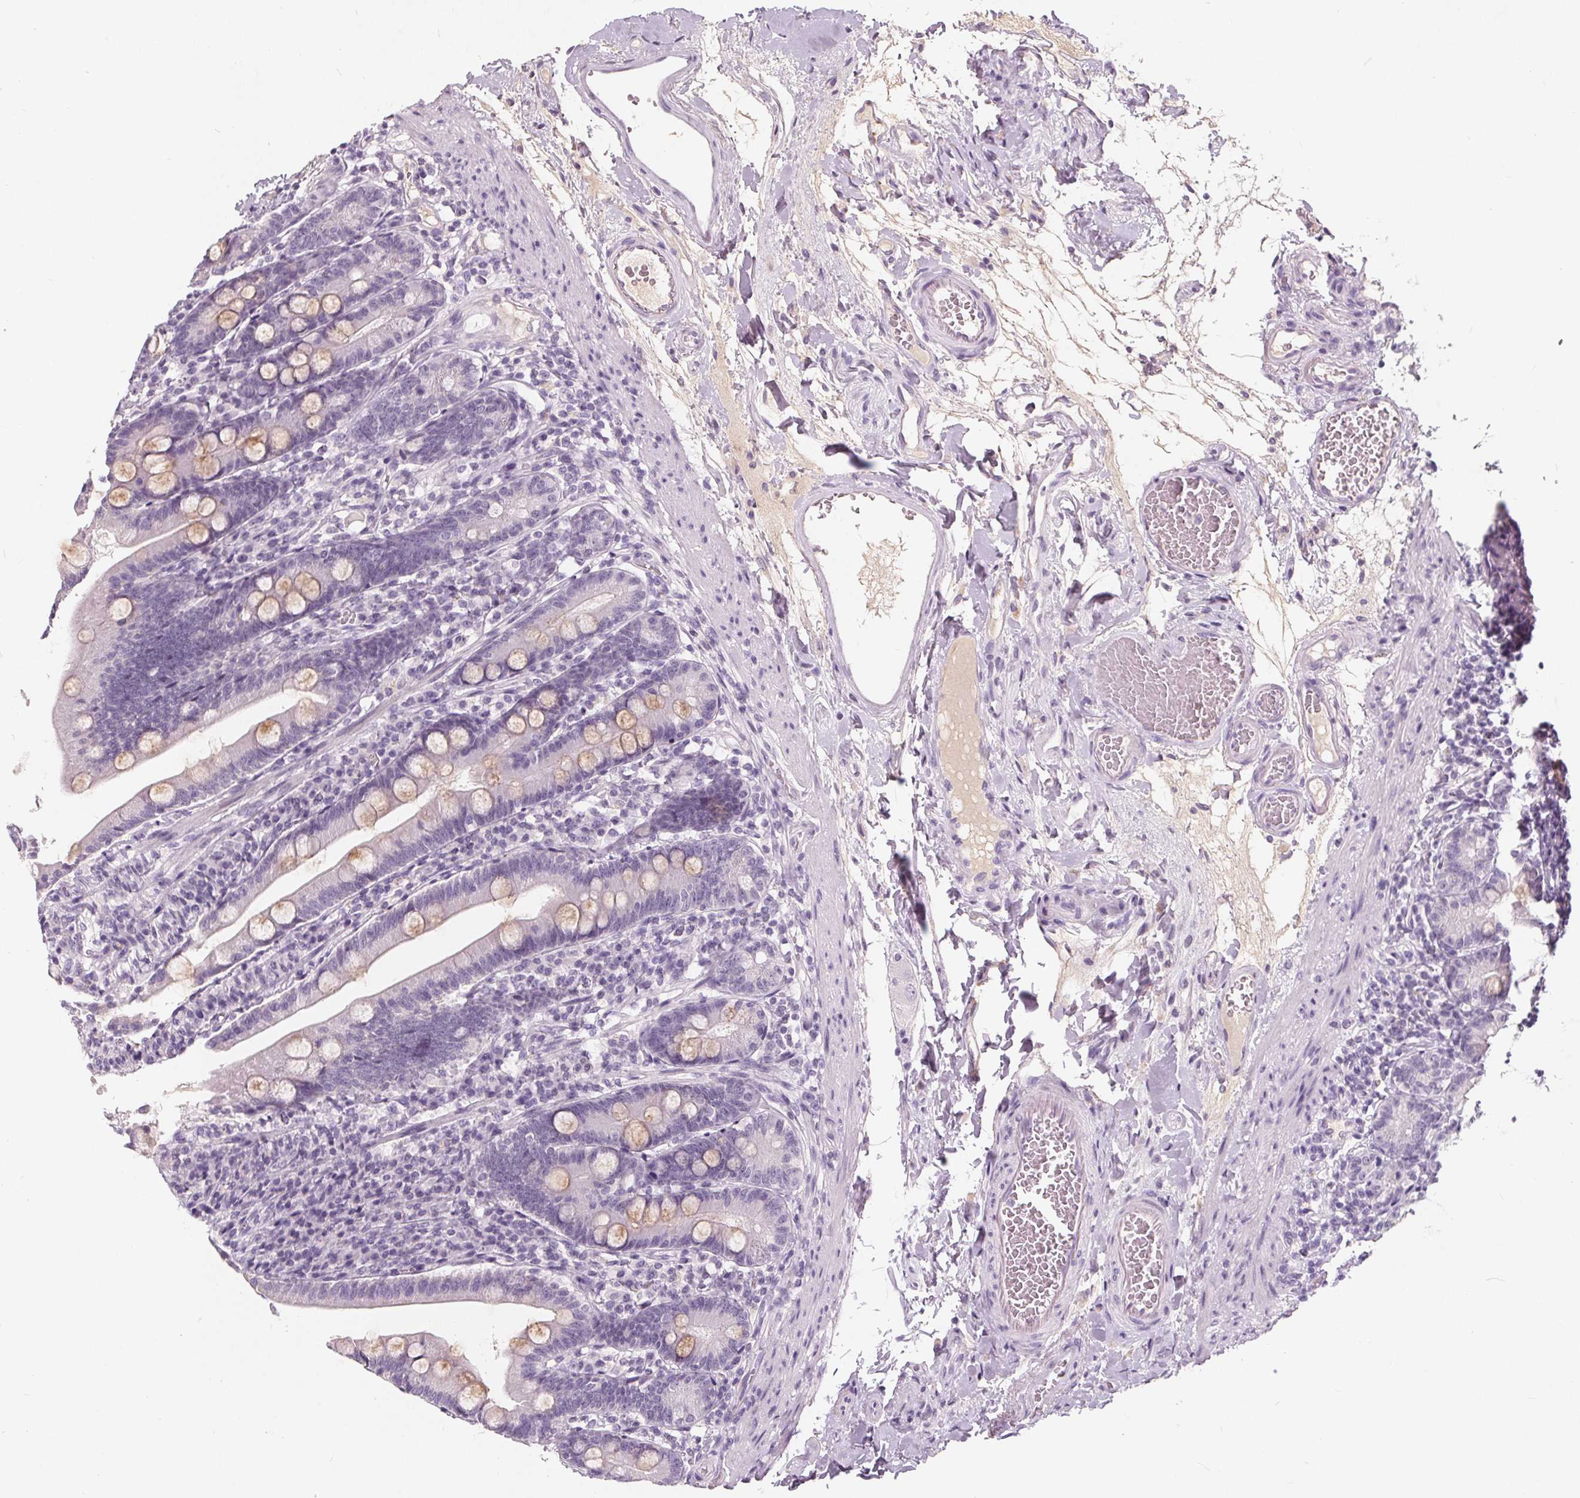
{"staining": {"intensity": "weak", "quantity": "<25%", "location": "cytoplasmic/membranous"}, "tissue": "duodenum", "cell_type": "Glandular cells", "image_type": "normal", "snomed": [{"axis": "morphology", "description": "Normal tissue, NOS"}, {"axis": "topography", "description": "Duodenum"}], "caption": "The photomicrograph exhibits no staining of glandular cells in benign duodenum.", "gene": "PLA2G2E", "patient": {"sex": "female", "age": 67}}